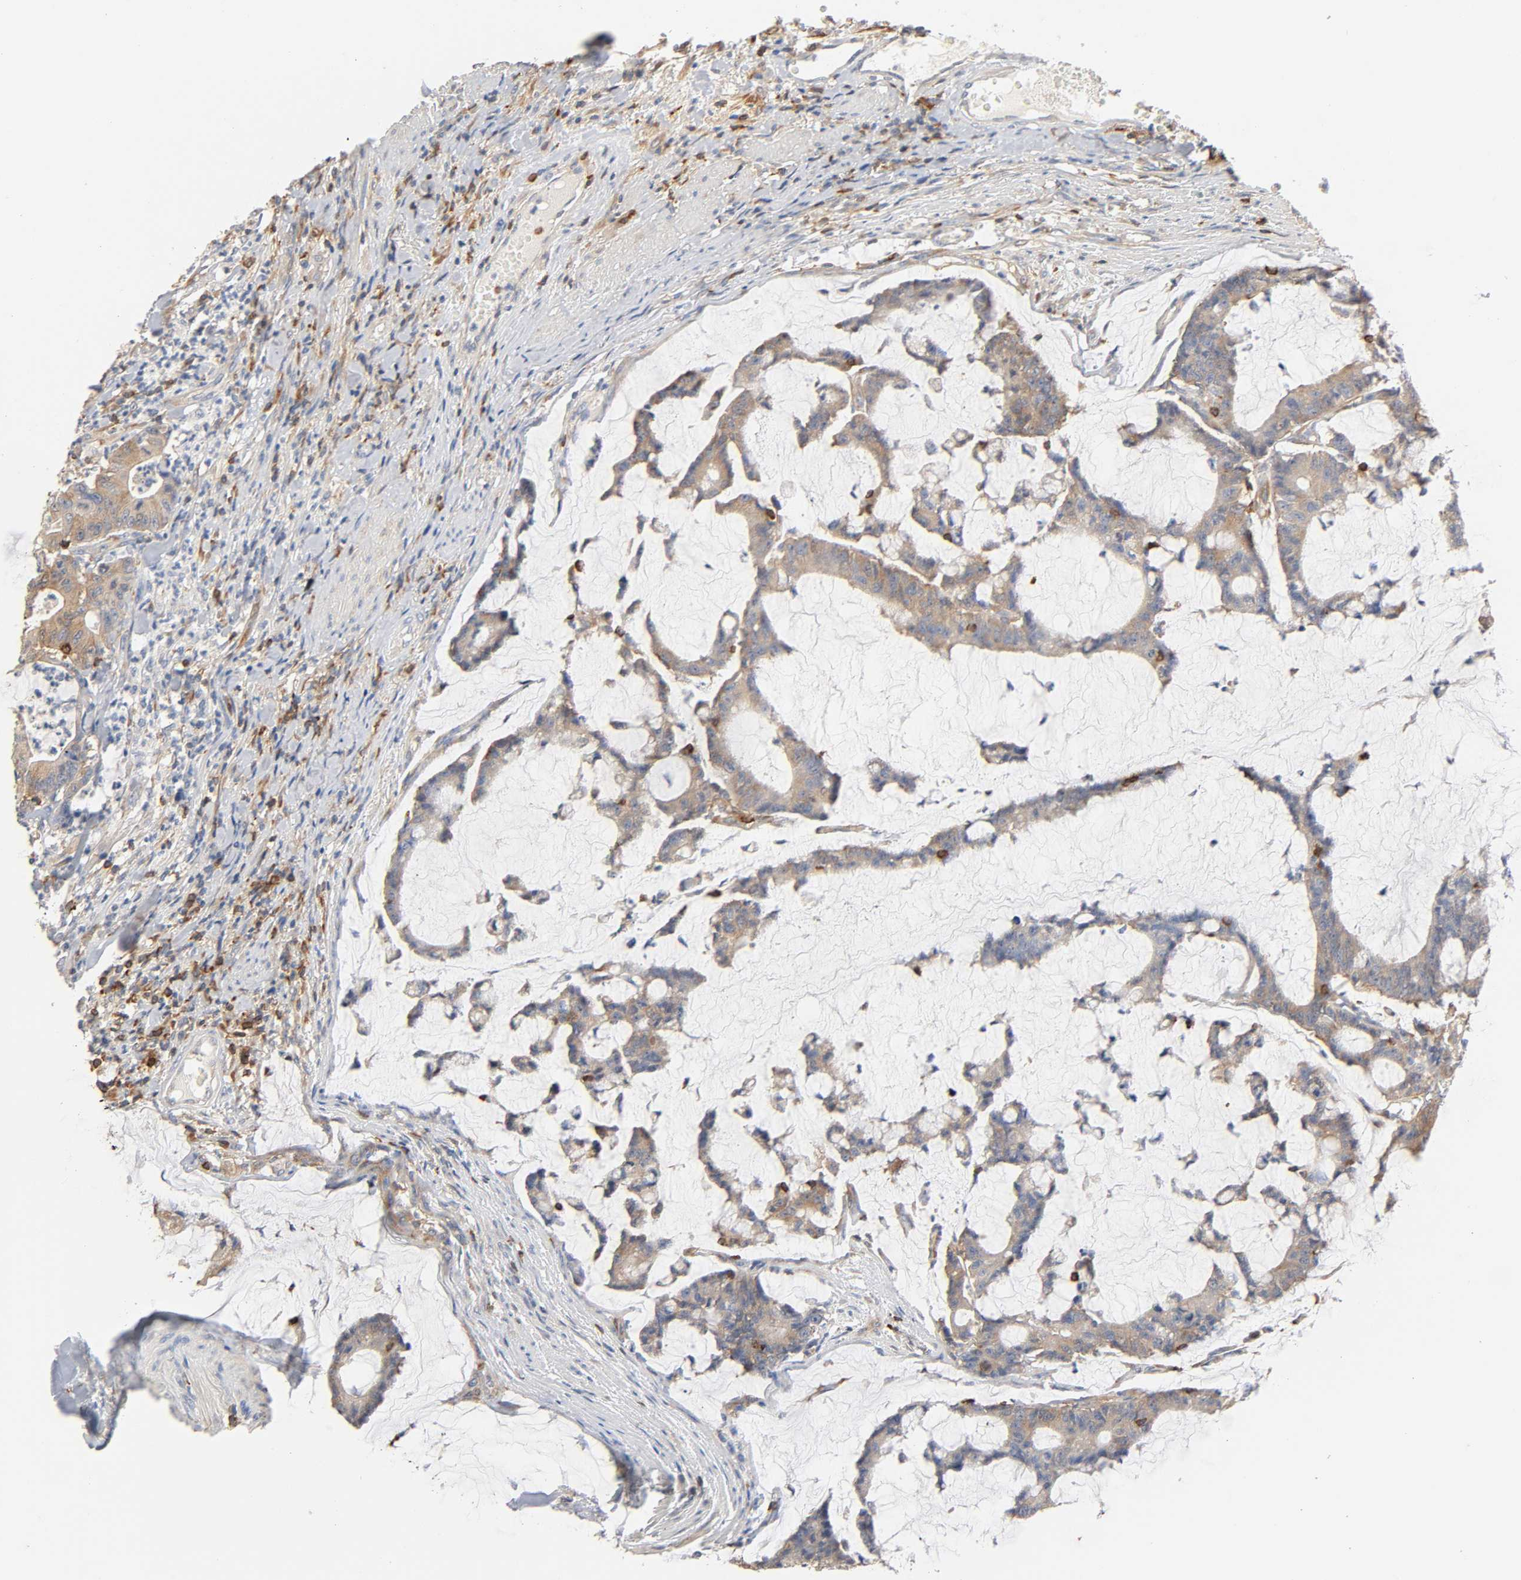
{"staining": {"intensity": "moderate", "quantity": ">75%", "location": "cytoplasmic/membranous"}, "tissue": "colorectal cancer", "cell_type": "Tumor cells", "image_type": "cancer", "snomed": [{"axis": "morphology", "description": "Adenocarcinoma, NOS"}, {"axis": "topography", "description": "Colon"}], "caption": "Colorectal cancer stained with immunohistochemistry (IHC) exhibits moderate cytoplasmic/membranous expression in about >75% of tumor cells. (brown staining indicates protein expression, while blue staining denotes nuclei).", "gene": "BIN1", "patient": {"sex": "female", "age": 84}}